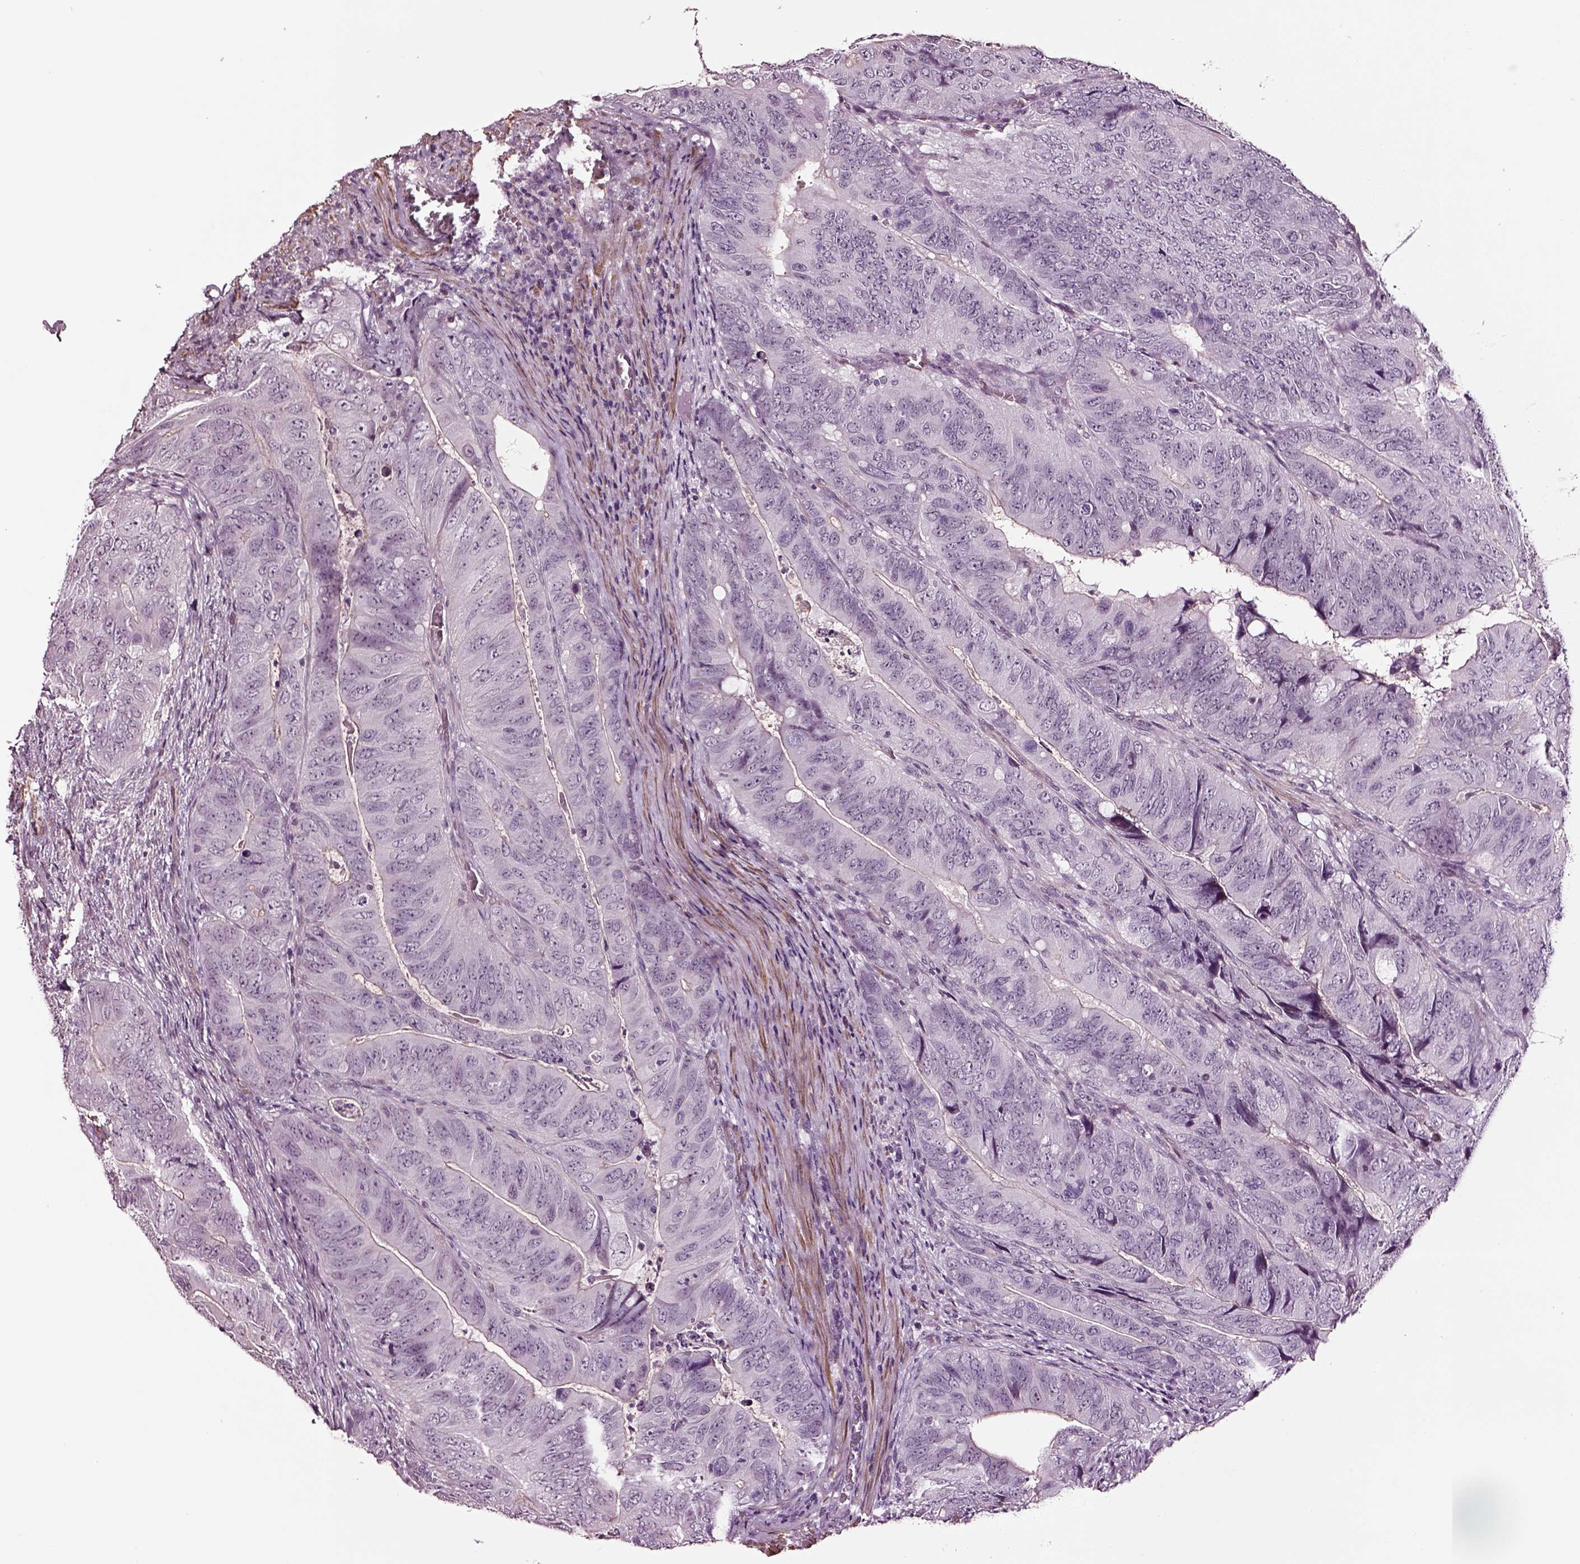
{"staining": {"intensity": "negative", "quantity": "none", "location": "none"}, "tissue": "colorectal cancer", "cell_type": "Tumor cells", "image_type": "cancer", "snomed": [{"axis": "morphology", "description": "Adenocarcinoma, NOS"}, {"axis": "topography", "description": "Colon"}], "caption": "Immunohistochemistry of adenocarcinoma (colorectal) displays no staining in tumor cells.", "gene": "SOX10", "patient": {"sex": "male", "age": 79}}